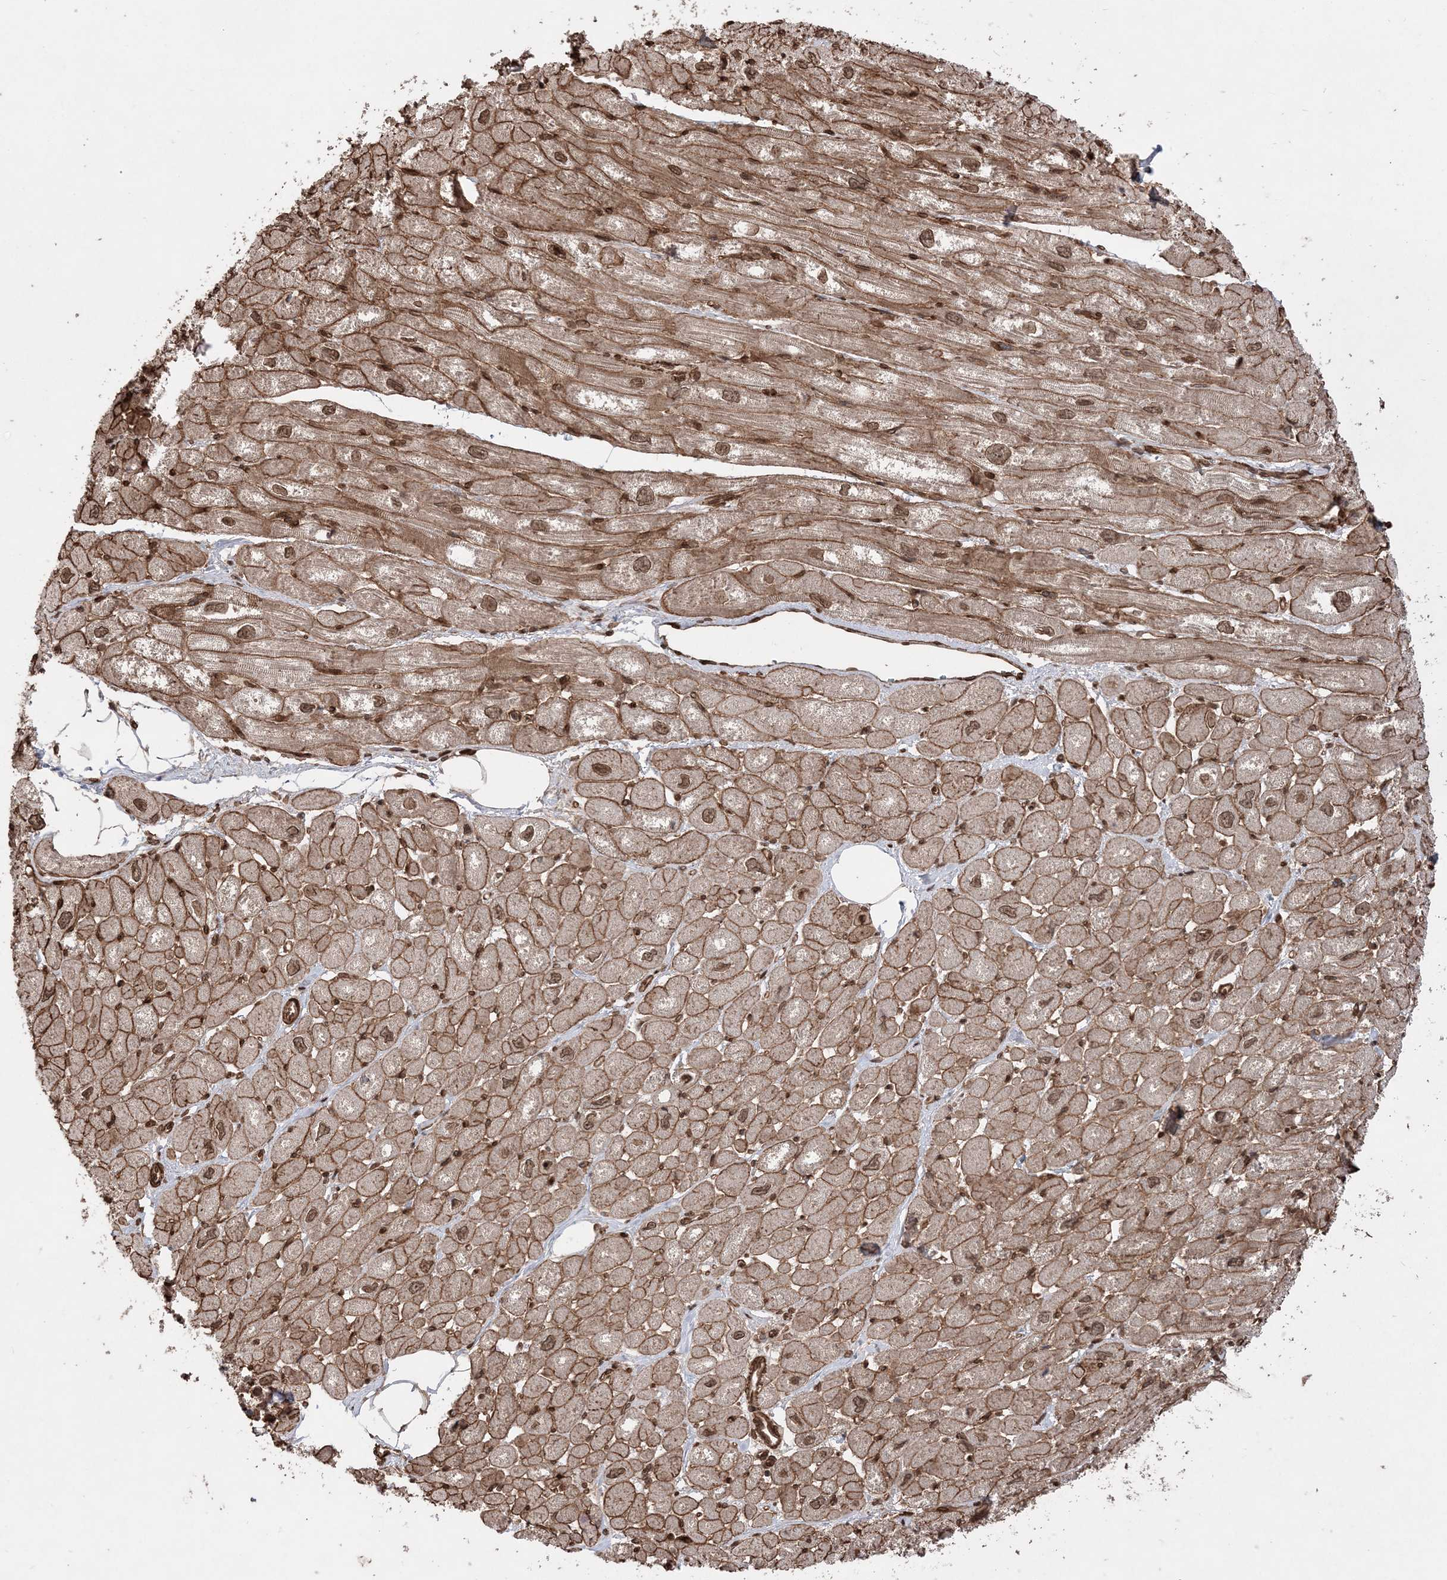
{"staining": {"intensity": "moderate", "quantity": ">75%", "location": "cytoplasmic/membranous,nuclear"}, "tissue": "heart muscle", "cell_type": "Cardiomyocytes", "image_type": "normal", "snomed": [{"axis": "morphology", "description": "Normal tissue, NOS"}, {"axis": "topography", "description": "Heart"}], "caption": "Heart muscle stained with DAB immunohistochemistry (IHC) demonstrates medium levels of moderate cytoplasmic/membranous,nuclear positivity in about >75% of cardiomyocytes.", "gene": "ETAA1", "patient": {"sex": "male", "age": 50}}